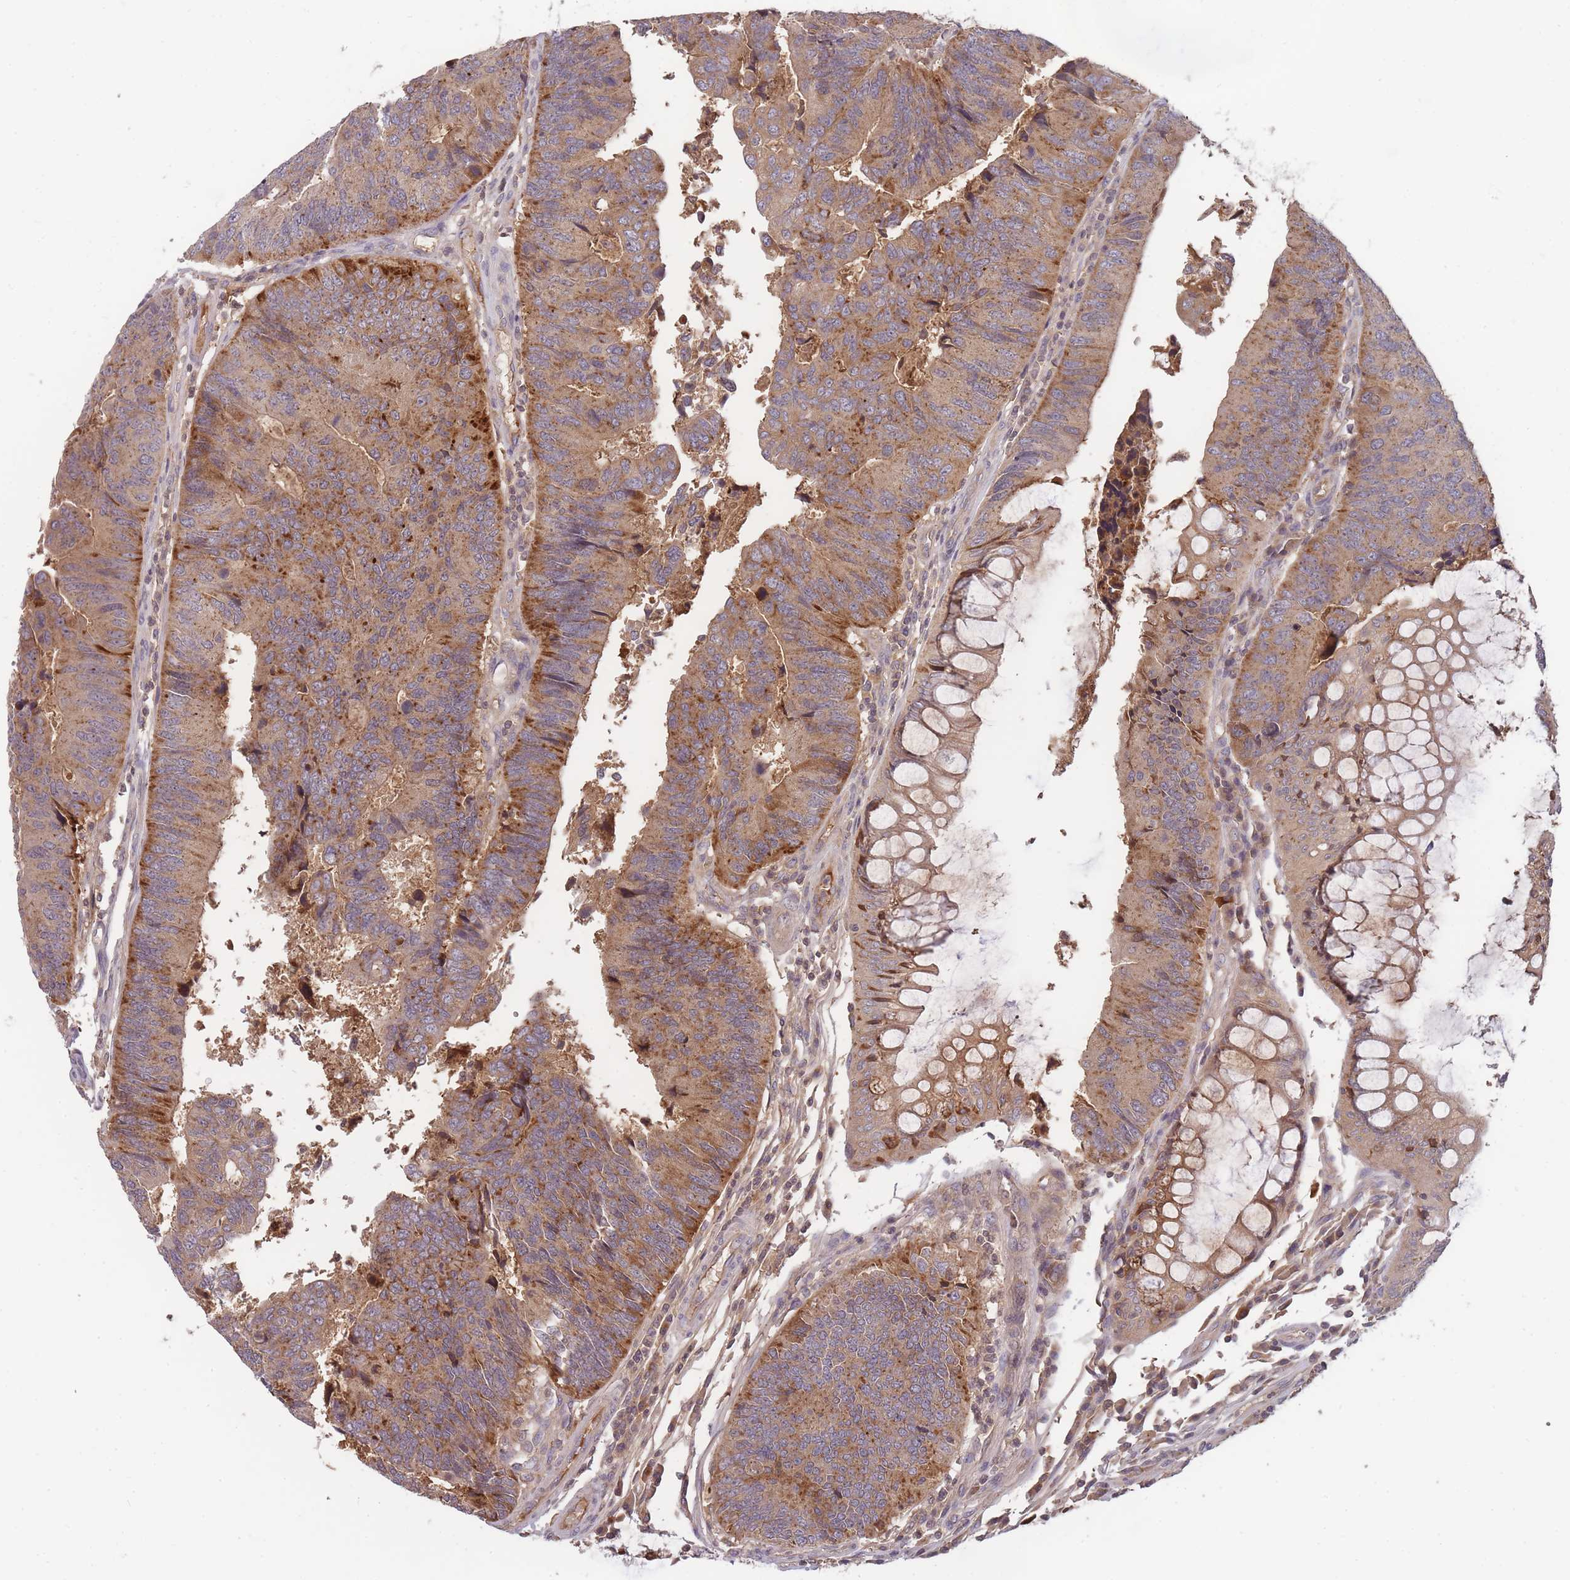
{"staining": {"intensity": "moderate", "quantity": ">75%", "location": "cytoplasmic/membranous"}, "tissue": "colorectal cancer", "cell_type": "Tumor cells", "image_type": "cancer", "snomed": [{"axis": "morphology", "description": "Adenocarcinoma, NOS"}, {"axis": "topography", "description": "Colon"}], "caption": "DAB (3,3'-diaminobenzidine) immunohistochemical staining of human colorectal cancer (adenocarcinoma) exhibits moderate cytoplasmic/membranous protein staining in about >75% of tumor cells.", "gene": "RALGDS", "patient": {"sex": "female", "age": 67}}